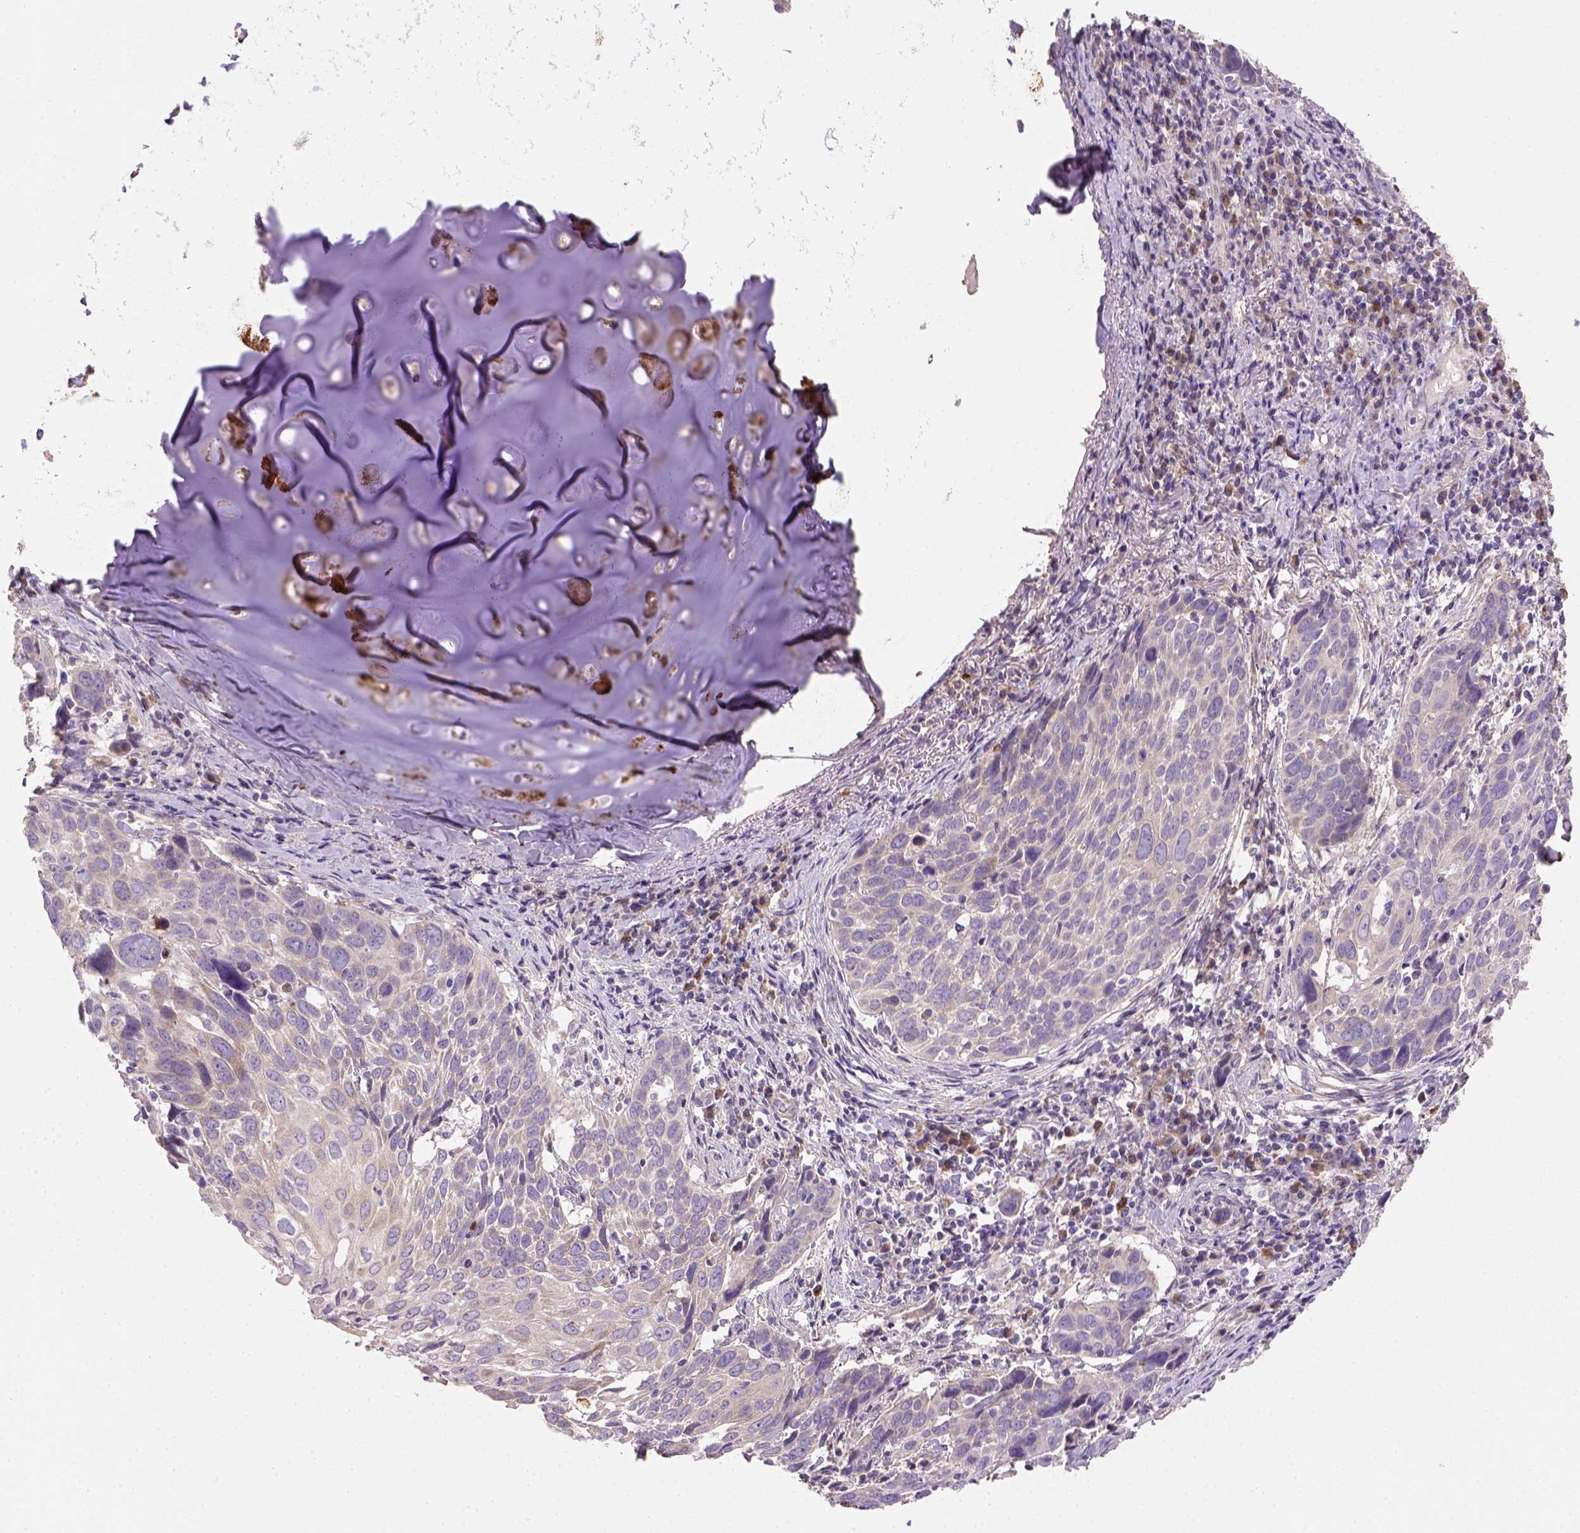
{"staining": {"intensity": "negative", "quantity": "none", "location": "none"}, "tissue": "lung cancer", "cell_type": "Tumor cells", "image_type": "cancer", "snomed": [{"axis": "morphology", "description": "Squamous cell carcinoma, NOS"}, {"axis": "topography", "description": "Lung"}], "caption": "Immunohistochemistry of human lung cancer (squamous cell carcinoma) exhibits no staining in tumor cells.", "gene": "HTRA1", "patient": {"sex": "male", "age": 57}}